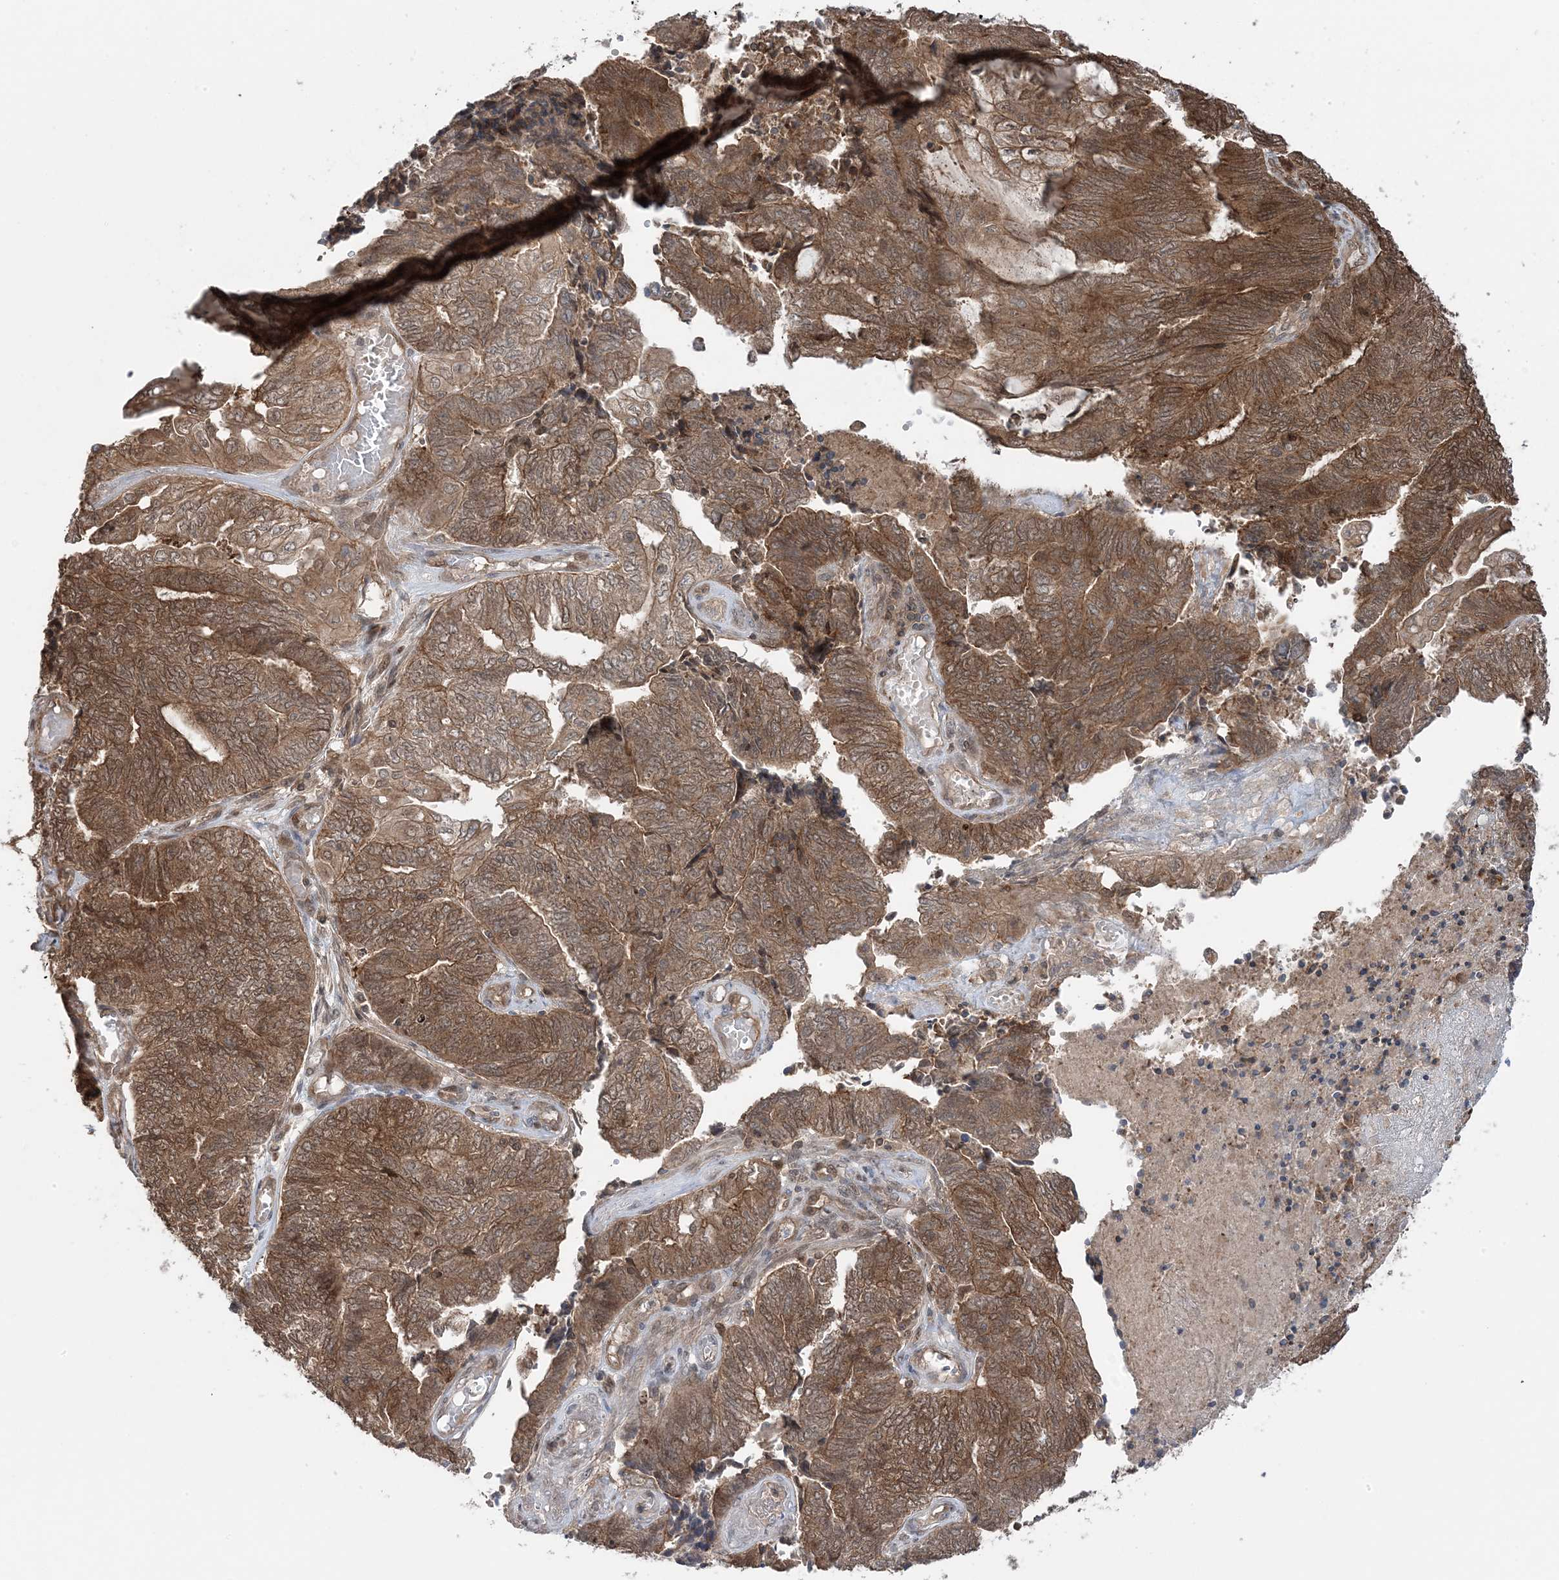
{"staining": {"intensity": "moderate", "quantity": ">75%", "location": "cytoplasmic/membranous"}, "tissue": "endometrial cancer", "cell_type": "Tumor cells", "image_type": "cancer", "snomed": [{"axis": "morphology", "description": "Adenocarcinoma, NOS"}, {"axis": "topography", "description": "Uterus"}, {"axis": "topography", "description": "Endometrium"}], "caption": "This is an image of immunohistochemistry (IHC) staining of endometrial cancer (adenocarcinoma), which shows moderate positivity in the cytoplasmic/membranous of tumor cells.", "gene": "MAPK1IP1L", "patient": {"sex": "female", "age": 70}}